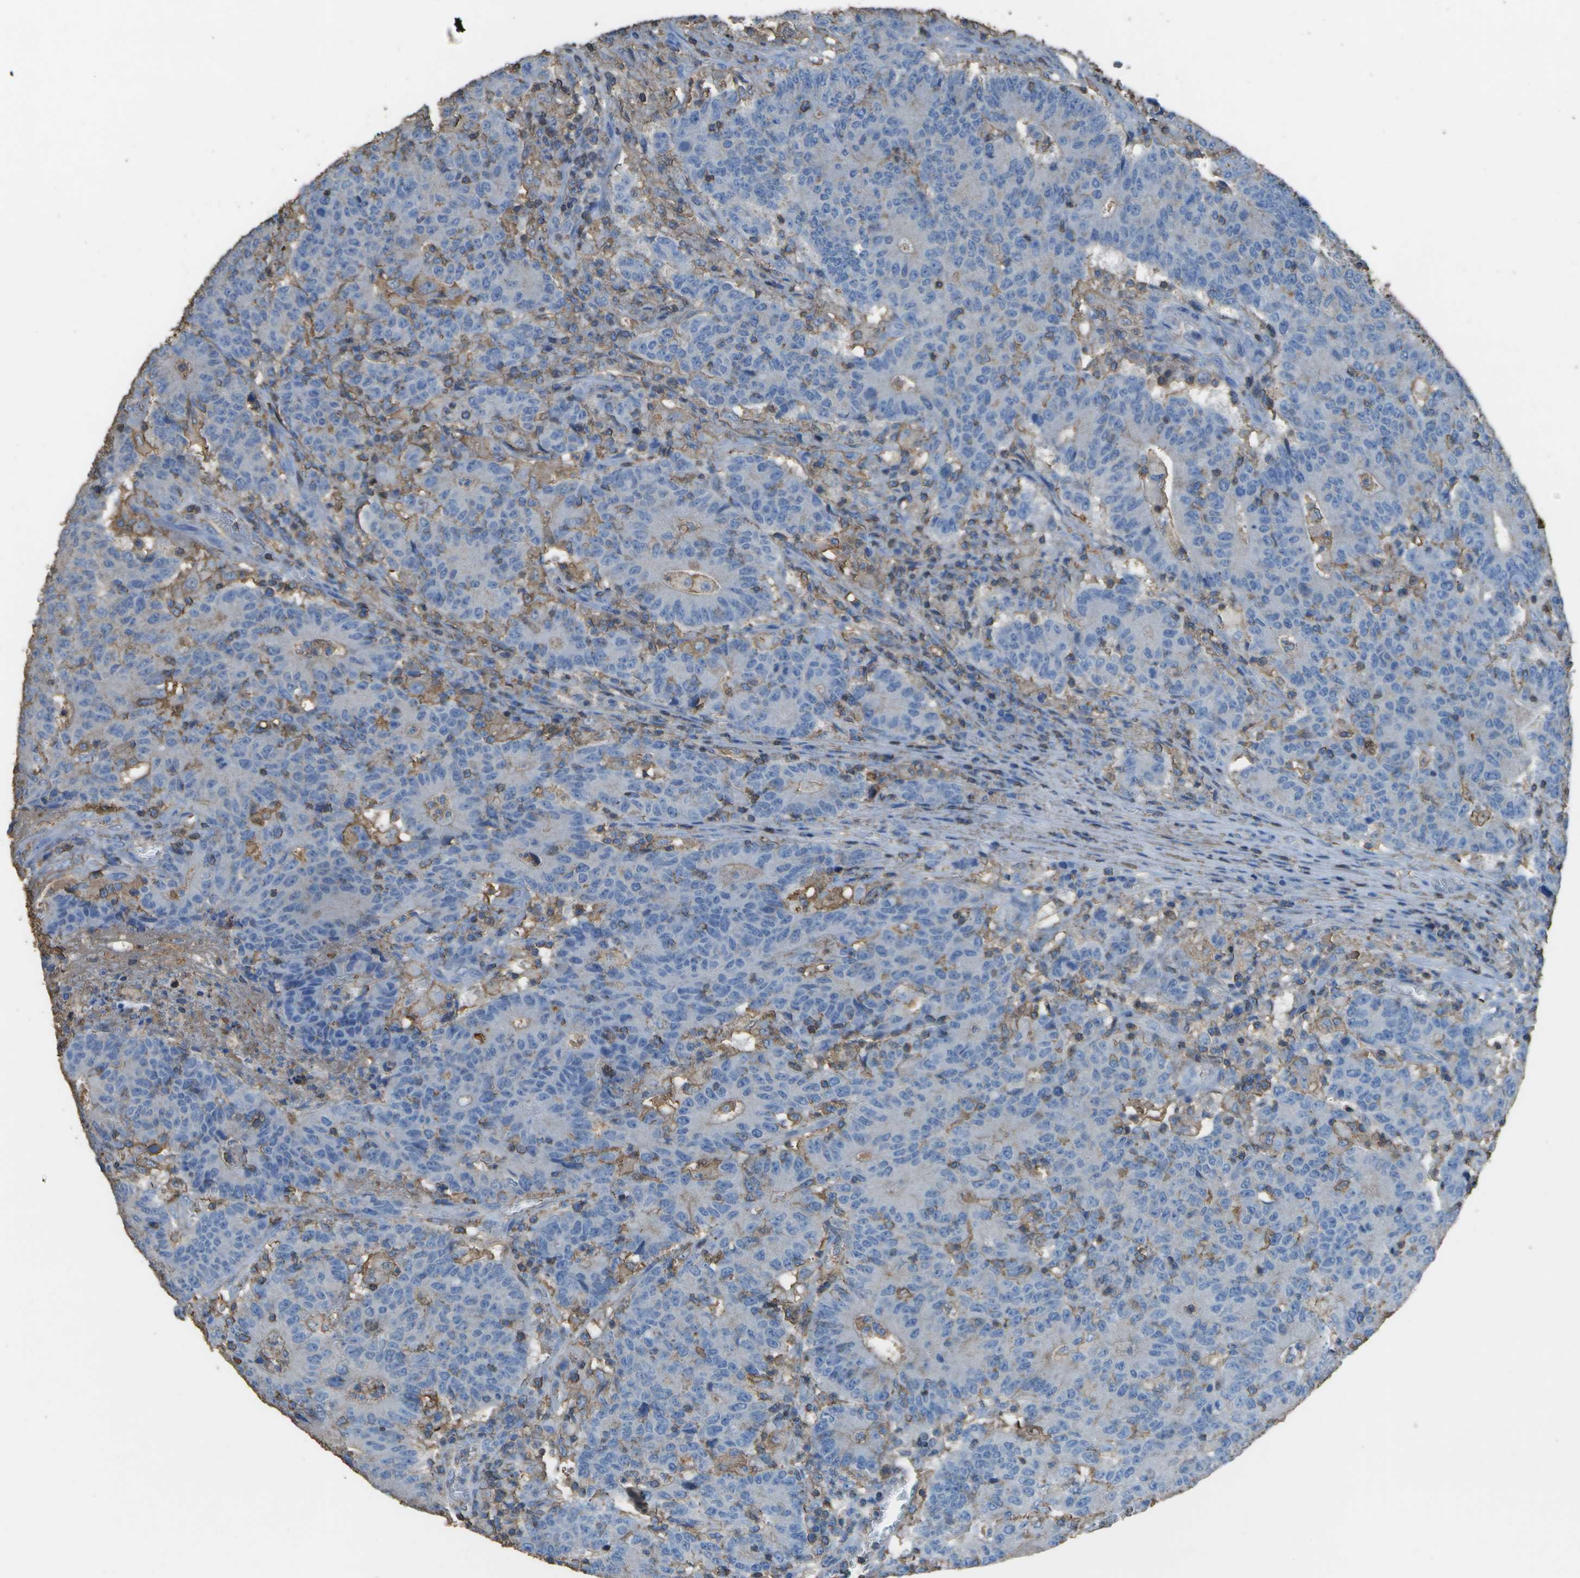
{"staining": {"intensity": "negative", "quantity": "none", "location": "none"}, "tissue": "colorectal cancer", "cell_type": "Tumor cells", "image_type": "cancer", "snomed": [{"axis": "morphology", "description": "Normal tissue, NOS"}, {"axis": "morphology", "description": "Adenocarcinoma, NOS"}, {"axis": "topography", "description": "Colon"}], "caption": "Image shows no protein expression in tumor cells of adenocarcinoma (colorectal) tissue.", "gene": "CYP4F11", "patient": {"sex": "female", "age": 75}}